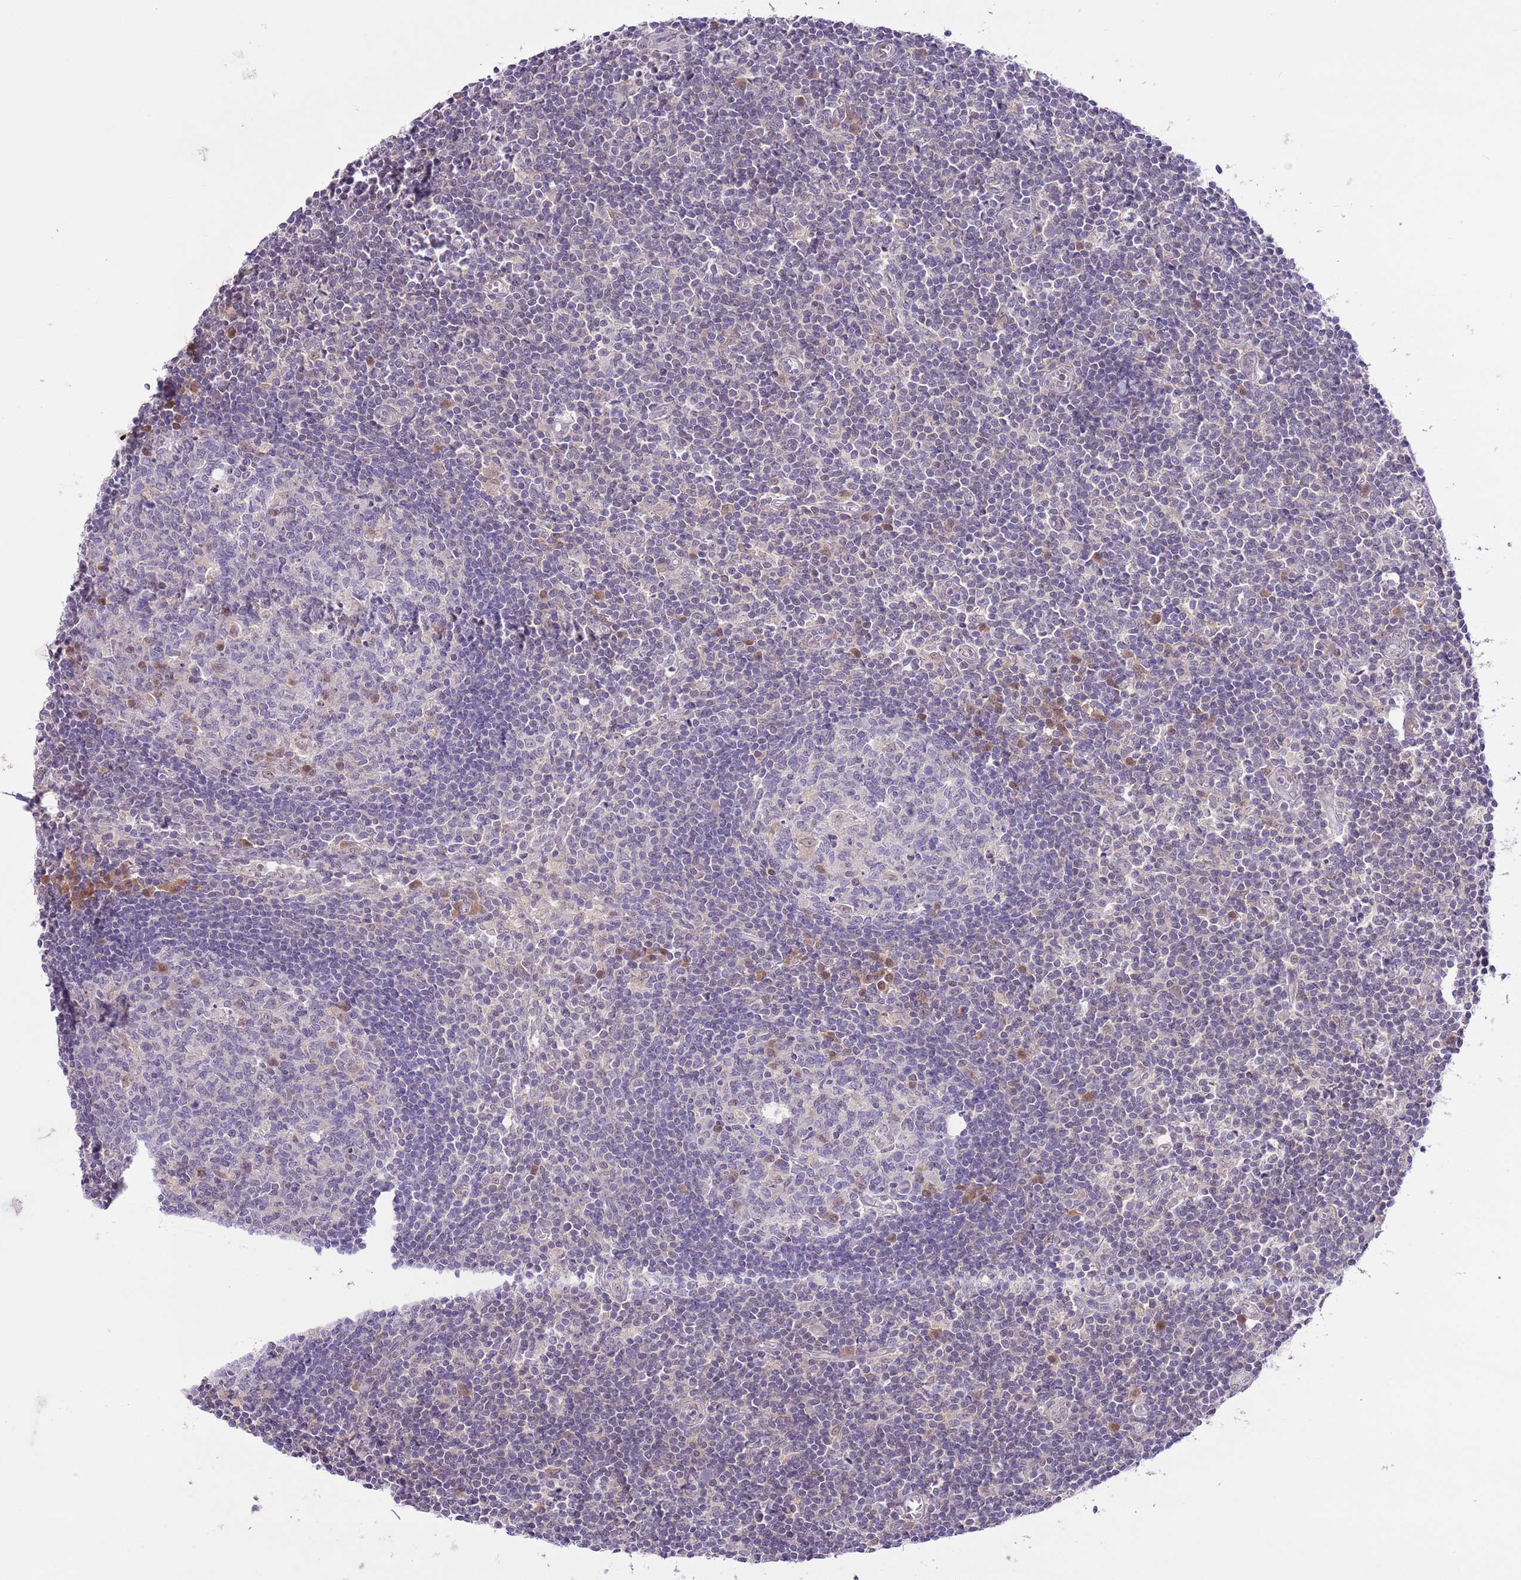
{"staining": {"intensity": "negative", "quantity": "none", "location": "none"}, "tissue": "lymph node", "cell_type": "Germinal center cells", "image_type": "normal", "snomed": [{"axis": "morphology", "description": "Normal tissue, NOS"}, {"axis": "topography", "description": "Lymph node"}], "caption": "Immunohistochemistry (IHC) of normal human lymph node demonstrates no expression in germinal center cells. The staining is performed using DAB (3,3'-diaminobenzidine) brown chromogen with nuclei counter-stained in using hematoxylin.", "gene": "GALK2", "patient": {"sex": "female", "age": 55}}